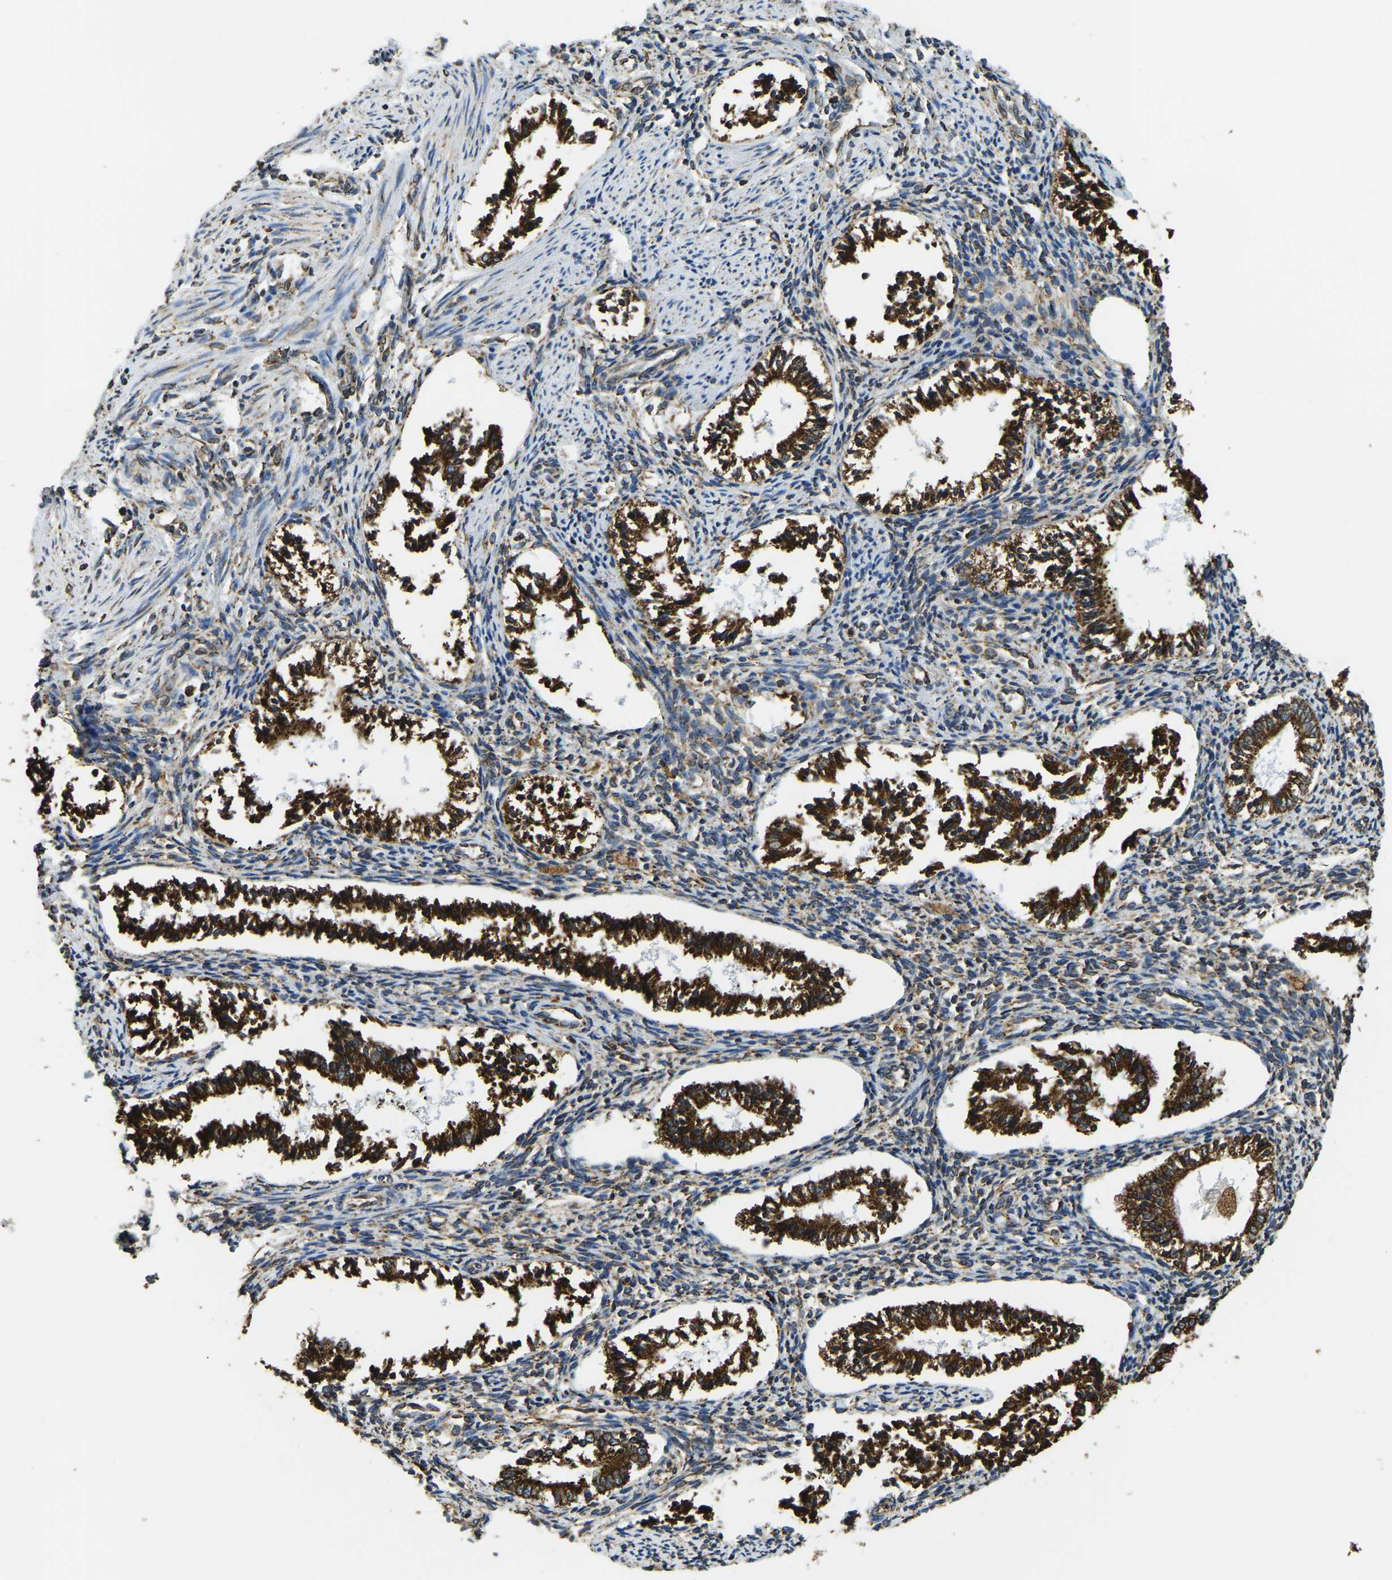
{"staining": {"intensity": "moderate", "quantity": ">75%", "location": "cytoplasmic/membranous"}, "tissue": "endometrium", "cell_type": "Cells in endometrial stroma", "image_type": "normal", "snomed": [{"axis": "morphology", "description": "Normal tissue, NOS"}, {"axis": "topography", "description": "Endometrium"}], "caption": "Immunohistochemical staining of benign endometrium shows medium levels of moderate cytoplasmic/membranous expression in approximately >75% of cells in endometrial stroma.", "gene": "RNF115", "patient": {"sex": "female", "age": 42}}